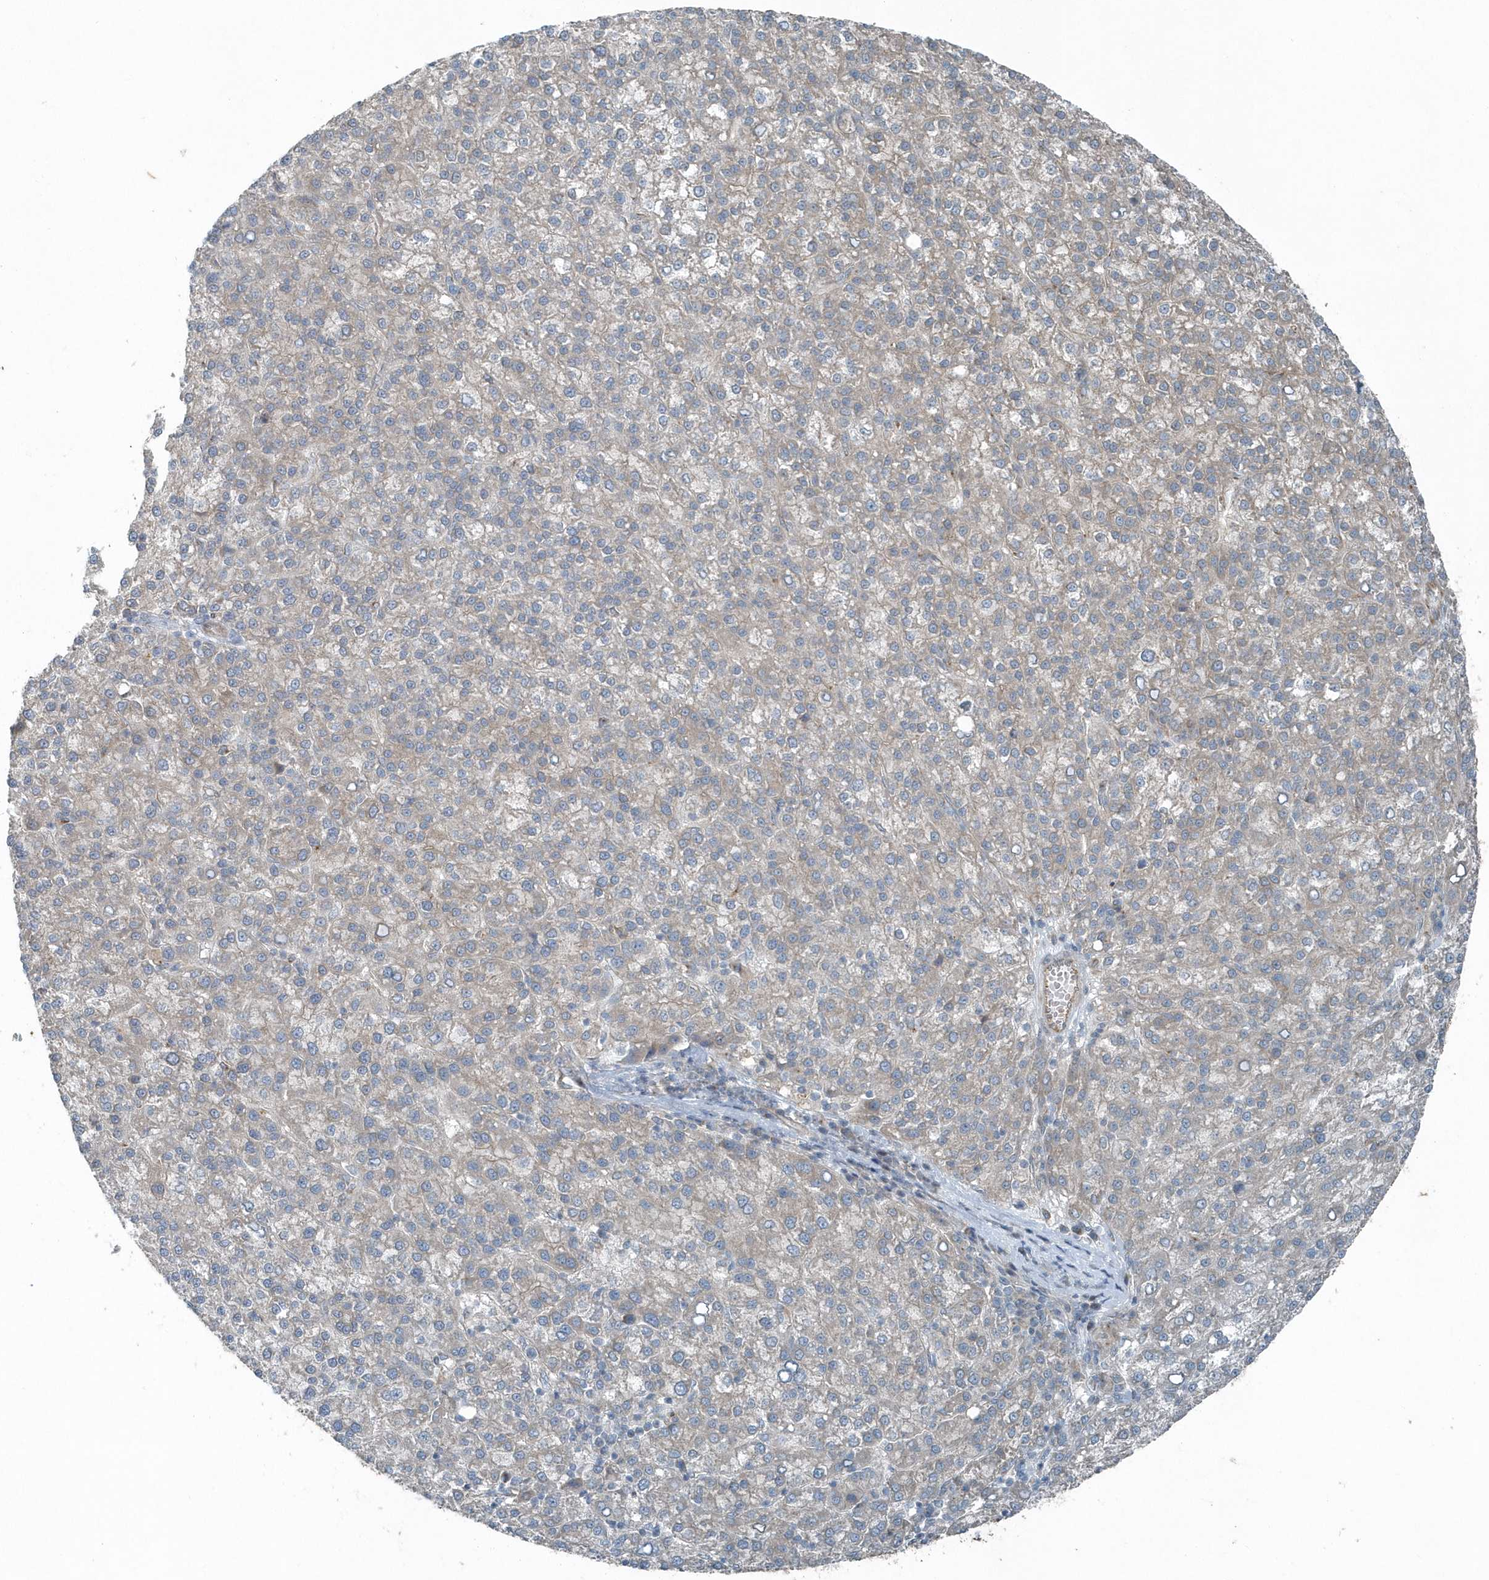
{"staining": {"intensity": "weak", "quantity": "<25%", "location": "cytoplasmic/membranous"}, "tissue": "liver cancer", "cell_type": "Tumor cells", "image_type": "cancer", "snomed": [{"axis": "morphology", "description": "Carcinoma, Hepatocellular, NOS"}, {"axis": "topography", "description": "Liver"}], "caption": "IHC photomicrograph of human hepatocellular carcinoma (liver) stained for a protein (brown), which shows no staining in tumor cells. The staining was performed using DAB (3,3'-diaminobenzidine) to visualize the protein expression in brown, while the nuclei were stained in blue with hematoxylin (Magnification: 20x).", "gene": "GCC2", "patient": {"sex": "female", "age": 58}}